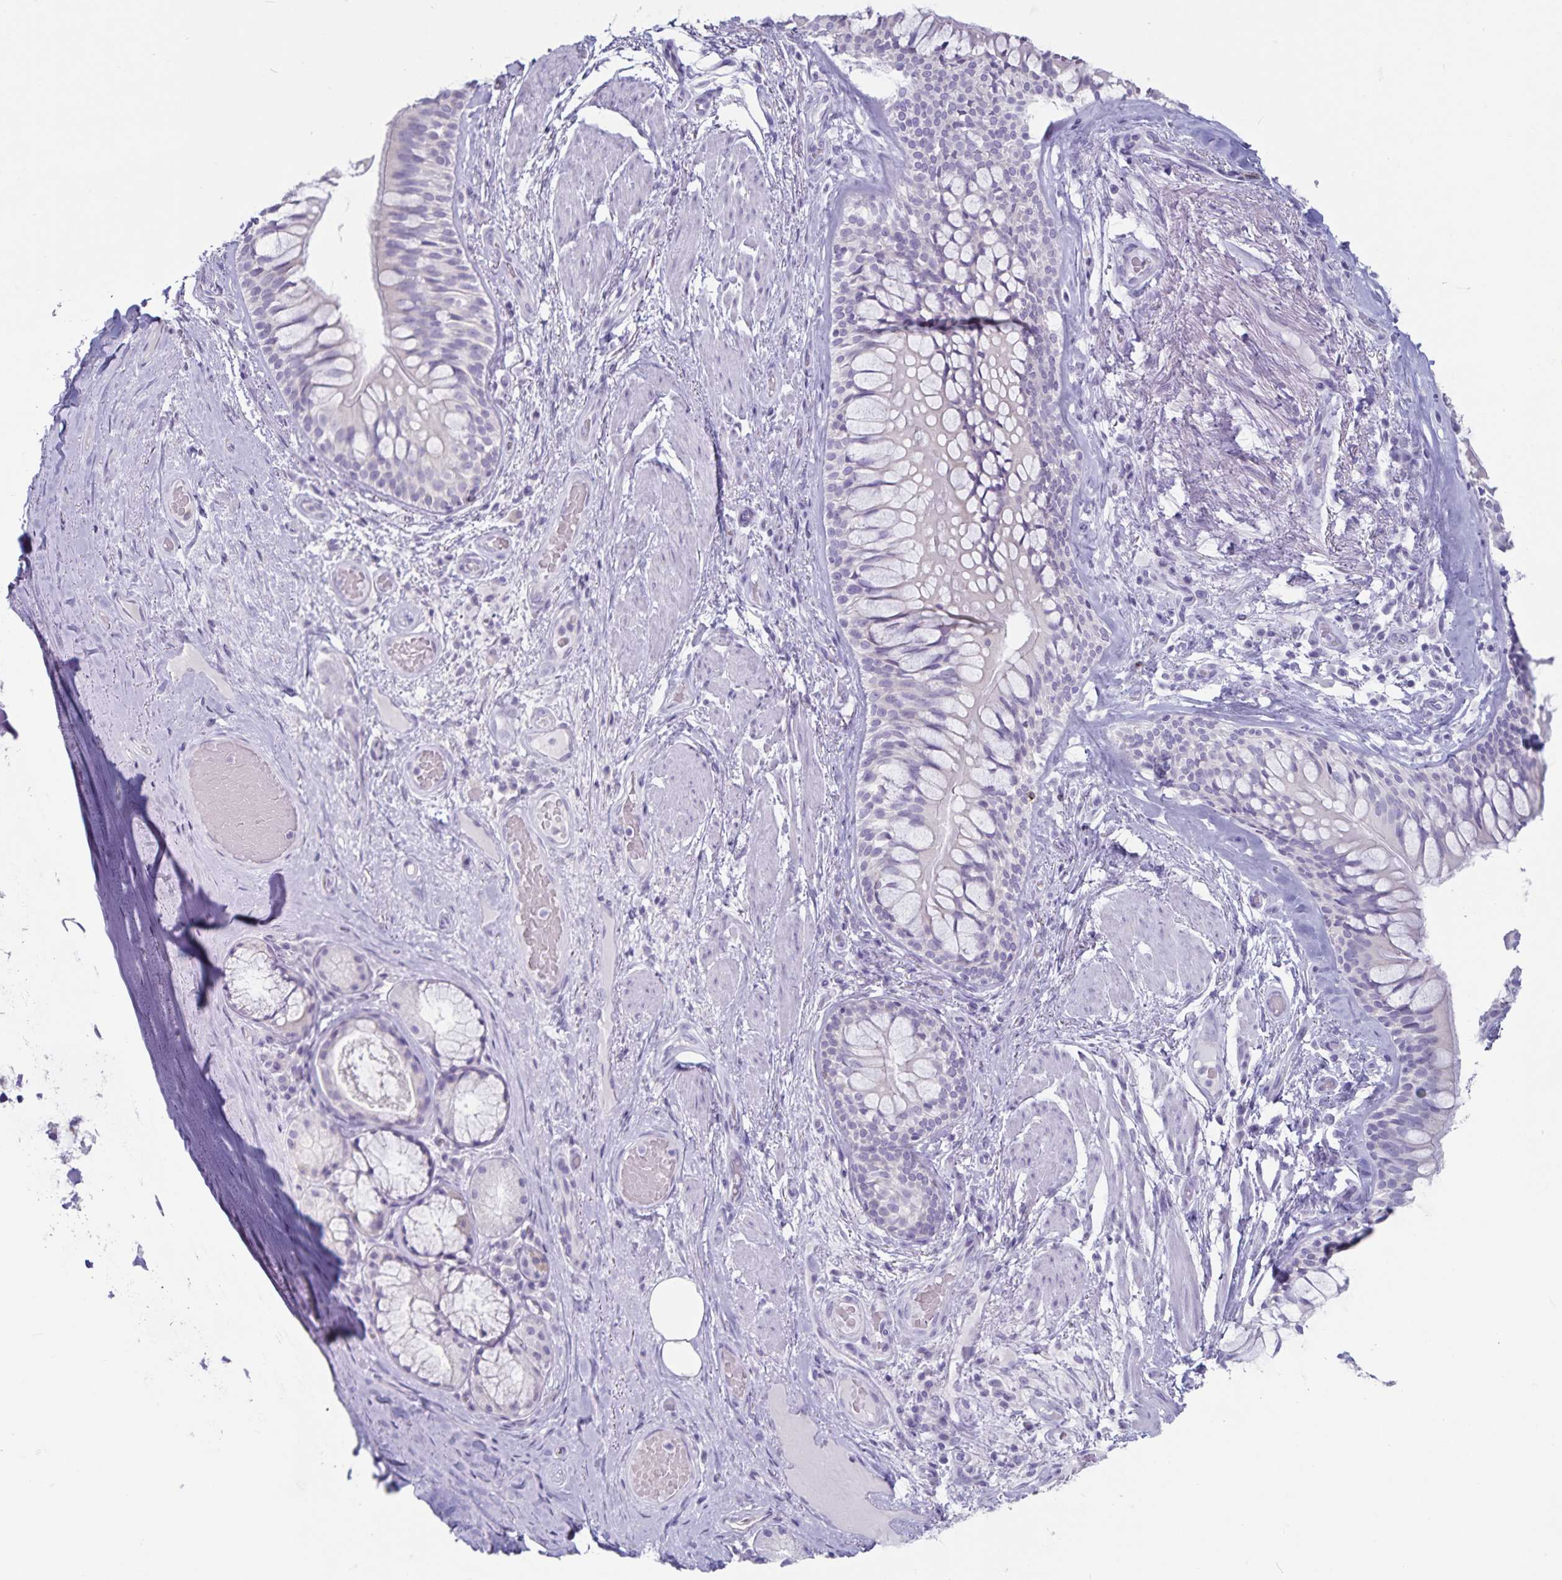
{"staining": {"intensity": "negative", "quantity": "none", "location": "none"}, "tissue": "adipose tissue", "cell_type": "Adipocytes", "image_type": "normal", "snomed": [{"axis": "morphology", "description": "Normal tissue, NOS"}, {"axis": "topography", "description": "Cartilage tissue"}, {"axis": "topography", "description": "Bronchus"}], "caption": "IHC of unremarkable human adipose tissue demonstrates no staining in adipocytes. Nuclei are stained in blue.", "gene": "GNLY", "patient": {"sex": "male", "age": 64}}